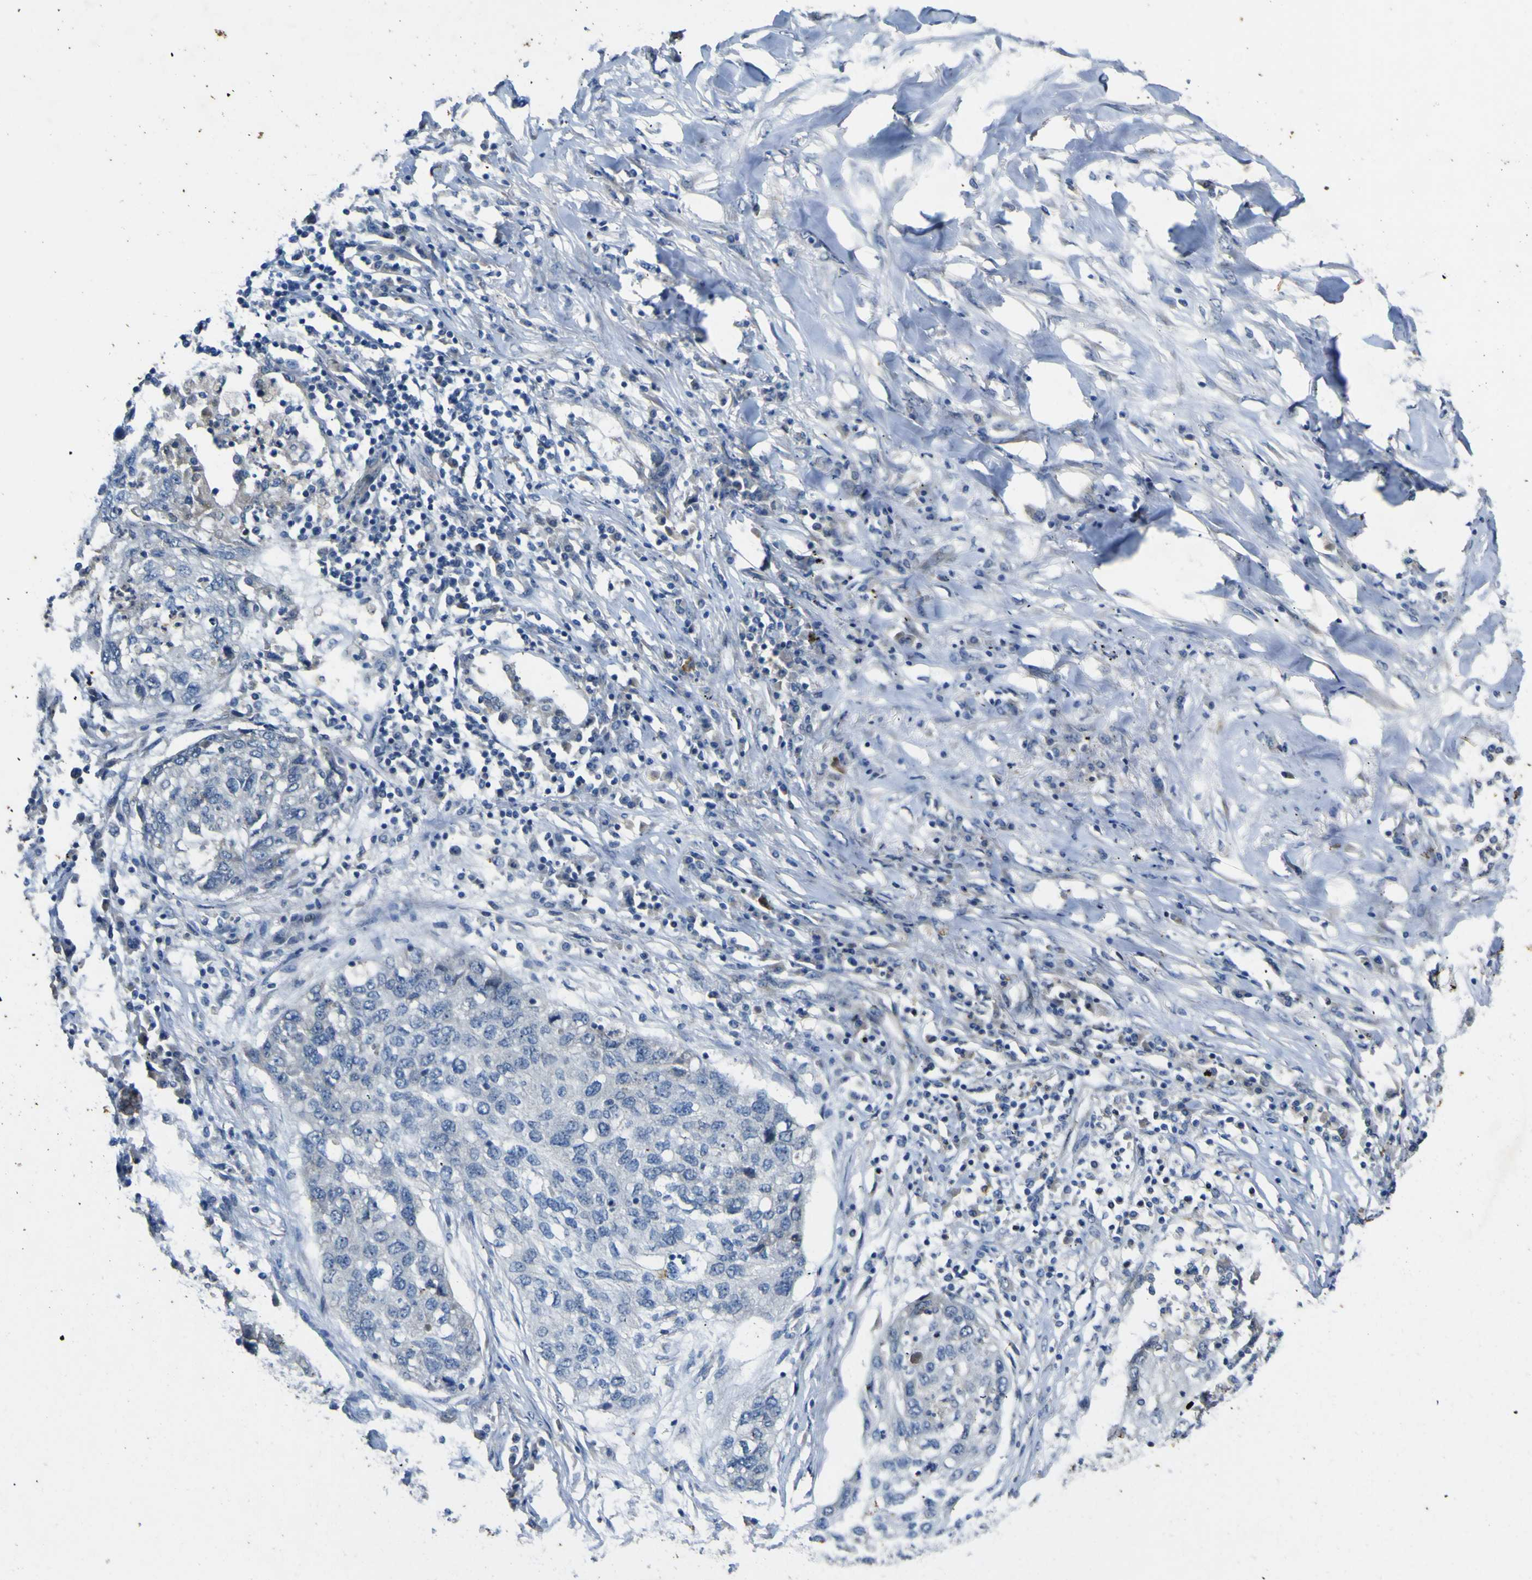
{"staining": {"intensity": "negative", "quantity": "none", "location": "none"}, "tissue": "lung cancer", "cell_type": "Tumor cells", "image_type": "cancer", "snomed": [{"axis": "morphology", "description": "Squamous cell carcinoma, NOS"}, {"axis": "topography", "description": "Lung"}], "caption": "A high-resolution micrograph shows IHC staining of lung cancer (squamous cell carcinoma), which demonstrates no significant expression in tumor cells. Nuclei are stained in blue.", "gene": "LDLR", "patient": {"sex": "female", "age": 63}}